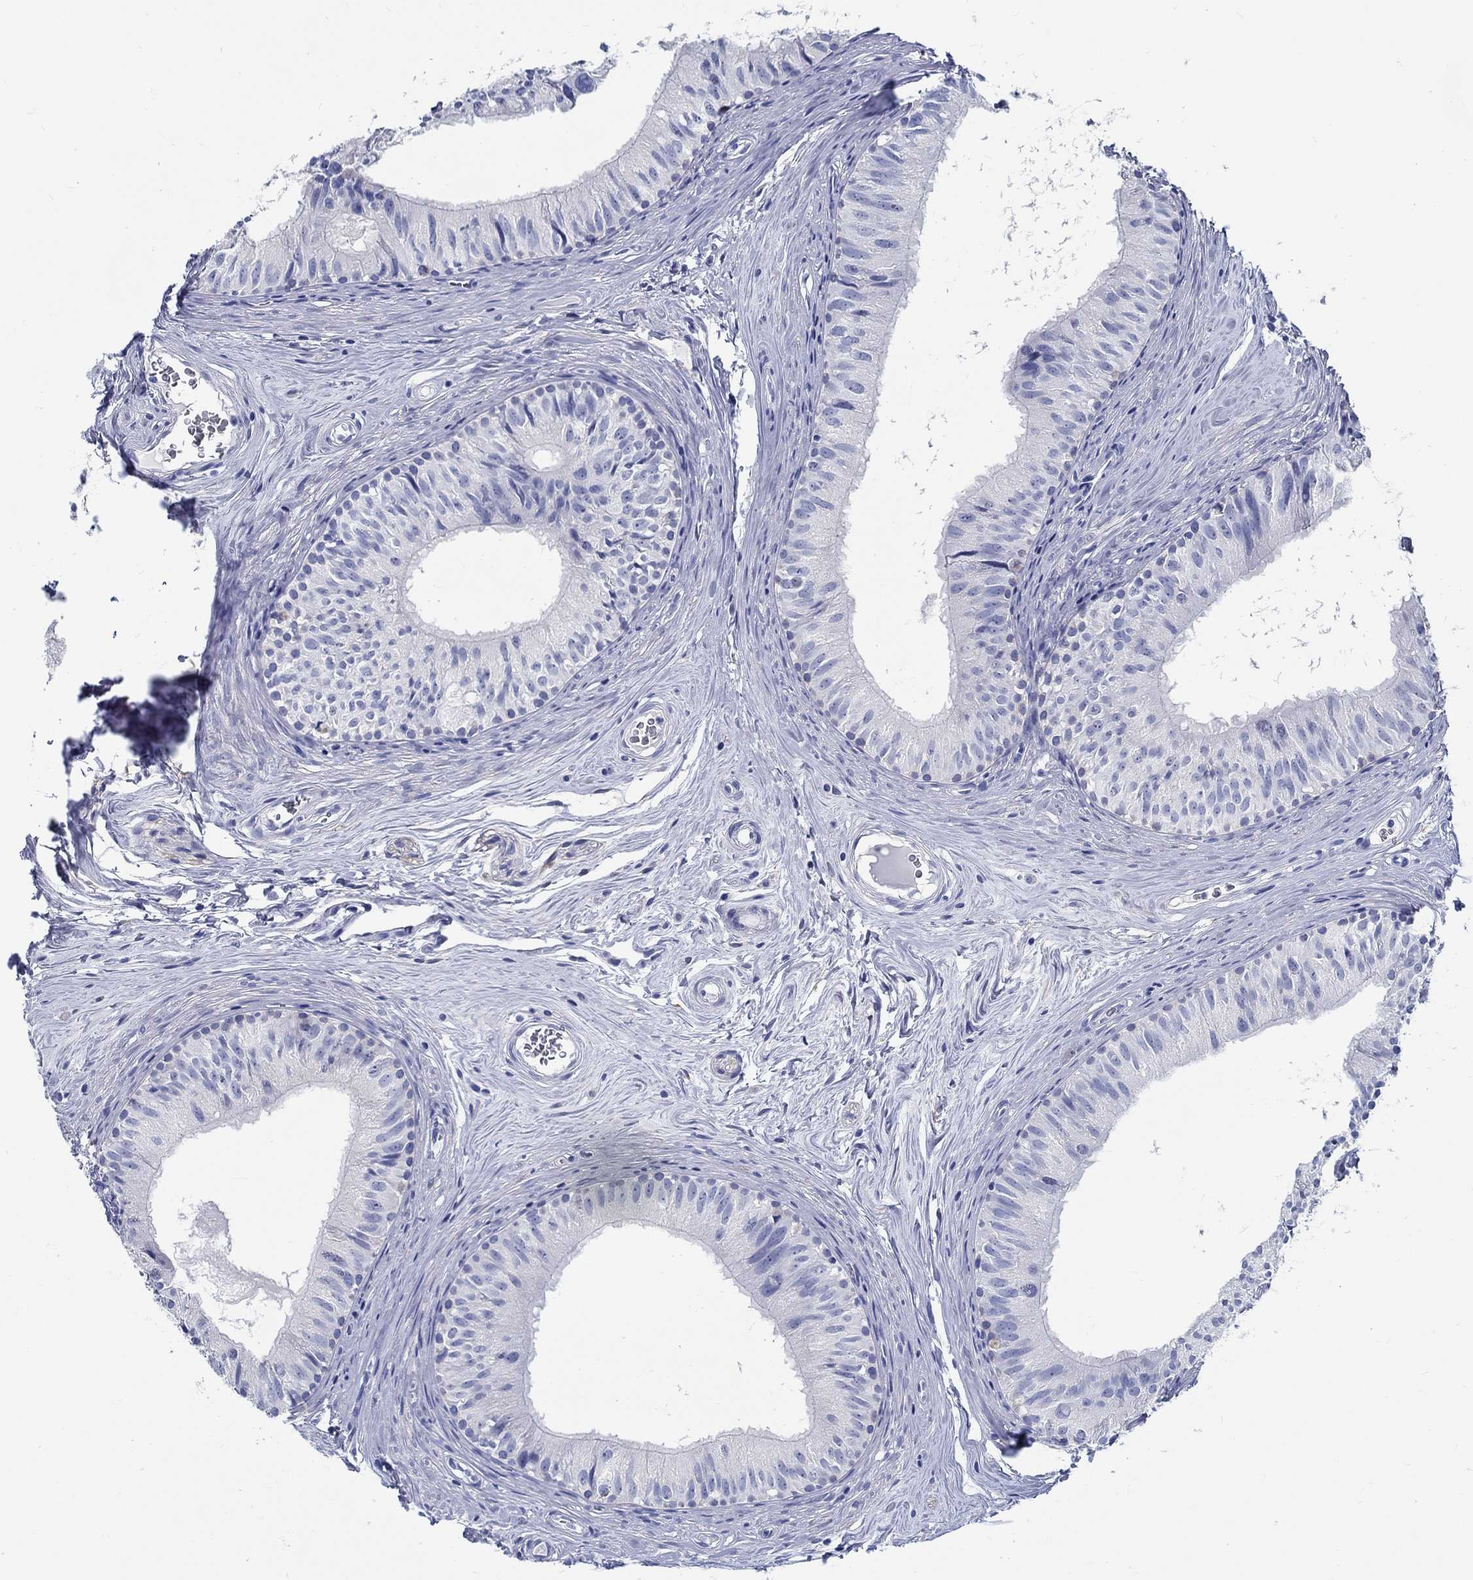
{"staining": {"intensity": "negative", "quantity": "none", "location": "none"}, "tissue": "epididymis", "cell_type": "Glandular cells", "image_type": "normal", "snomed": [{"axis": "morphology", "description": "Normal tissue, NOS"}, {"axis": "topography", "description": "Epididymis"}], "caption": "Immunohistochemistry (IHC) micrograph of unremarkable epididymis stained for a protein (brown), which demonstrates no staining in glandular cells.", "gene": "FBXO2", "patient": {"sex": "male", "age": 52}}